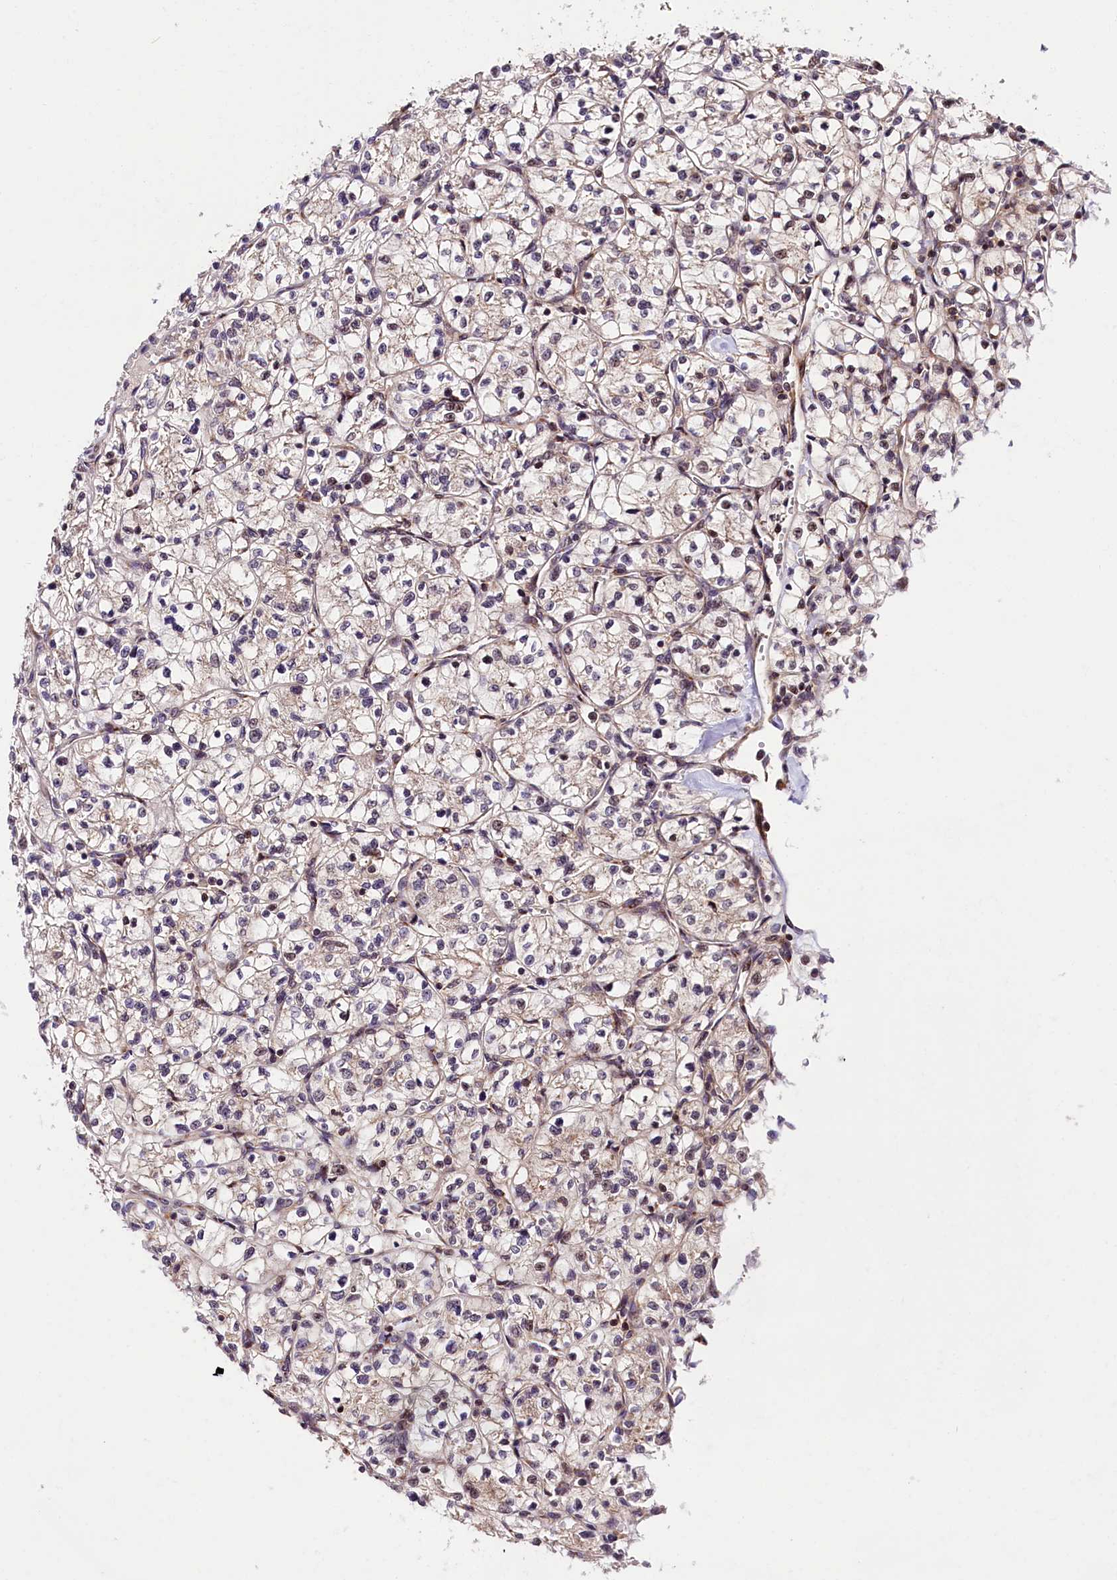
{"staining": {"intensity": "negative", "quantity": "none", "location": "none"}, "tissue": "renal cancer", "cell_type": "Tumor cells", "image_type": "cancer", "snomed": [{"axis": "morphology", "description": "Adenocarcinoma, NOS"}, {"axis": "topography", "description": "Kidney"}], "caption": "The histopathology image displays no staining of tumor cells in adenocarcinoma (renal).", "gene": "CHORDC1", "patient": {"sex": "female", "age": 64}}